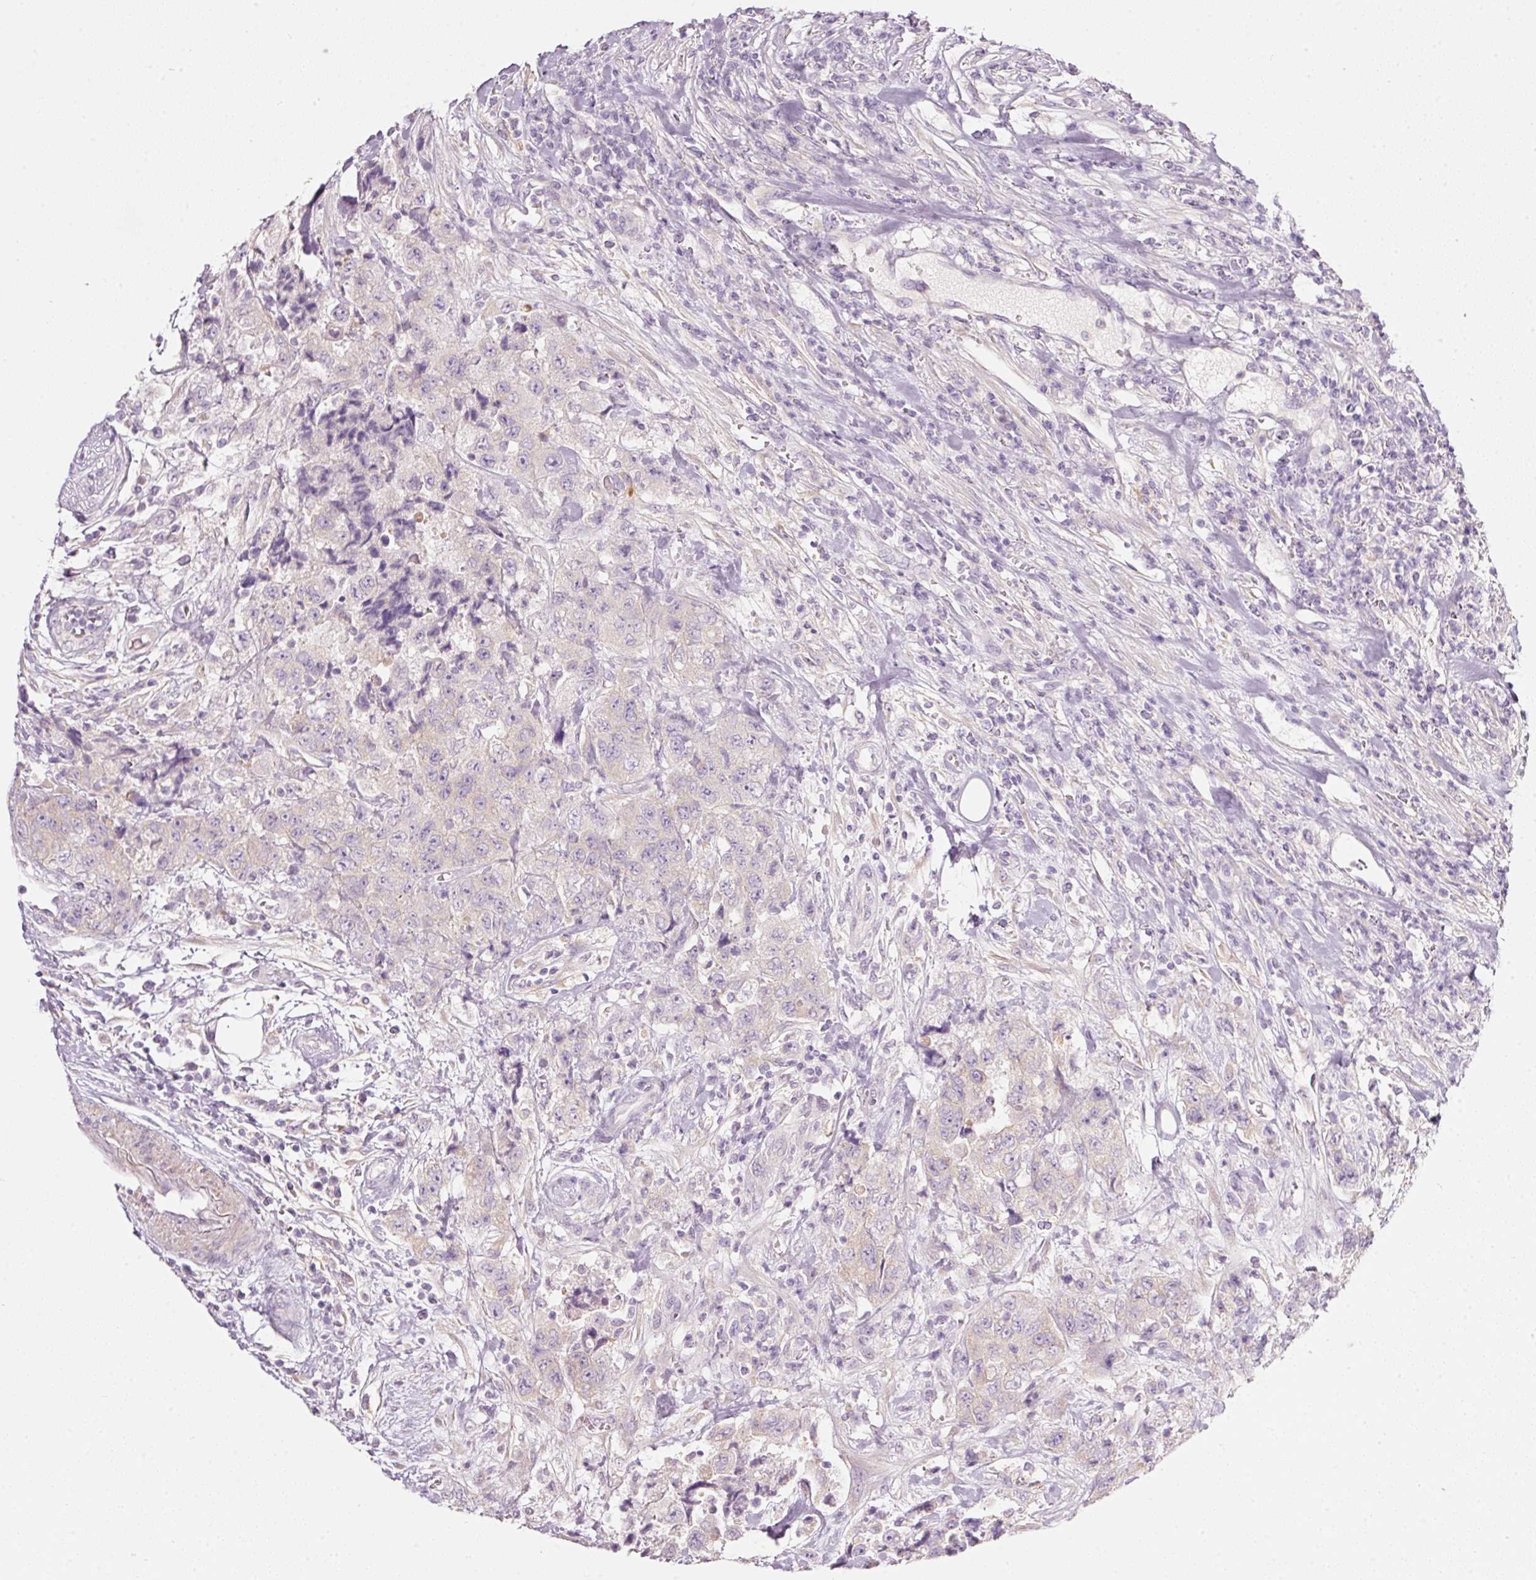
{"staining": {"intensity": "weak", "quantity": "<25%", "location": "cytoplasmic/membranous"}, "tissue": "urothelial cancer", "cell_type": "Tumor cells", "image_type": "cancer", "snomed": [{"axis": "morphology", "description": "Urothelial carcinoma, High grade"}, {"axis": "topography", "description": "Urinary bladder"}], "caption": "Urothelial cancer stained for a protein using immunohistochemistry demonstrates no expression tumor cells.", "gene": "PDXDC1", "patient": {"sex": "female", "age": 78}}